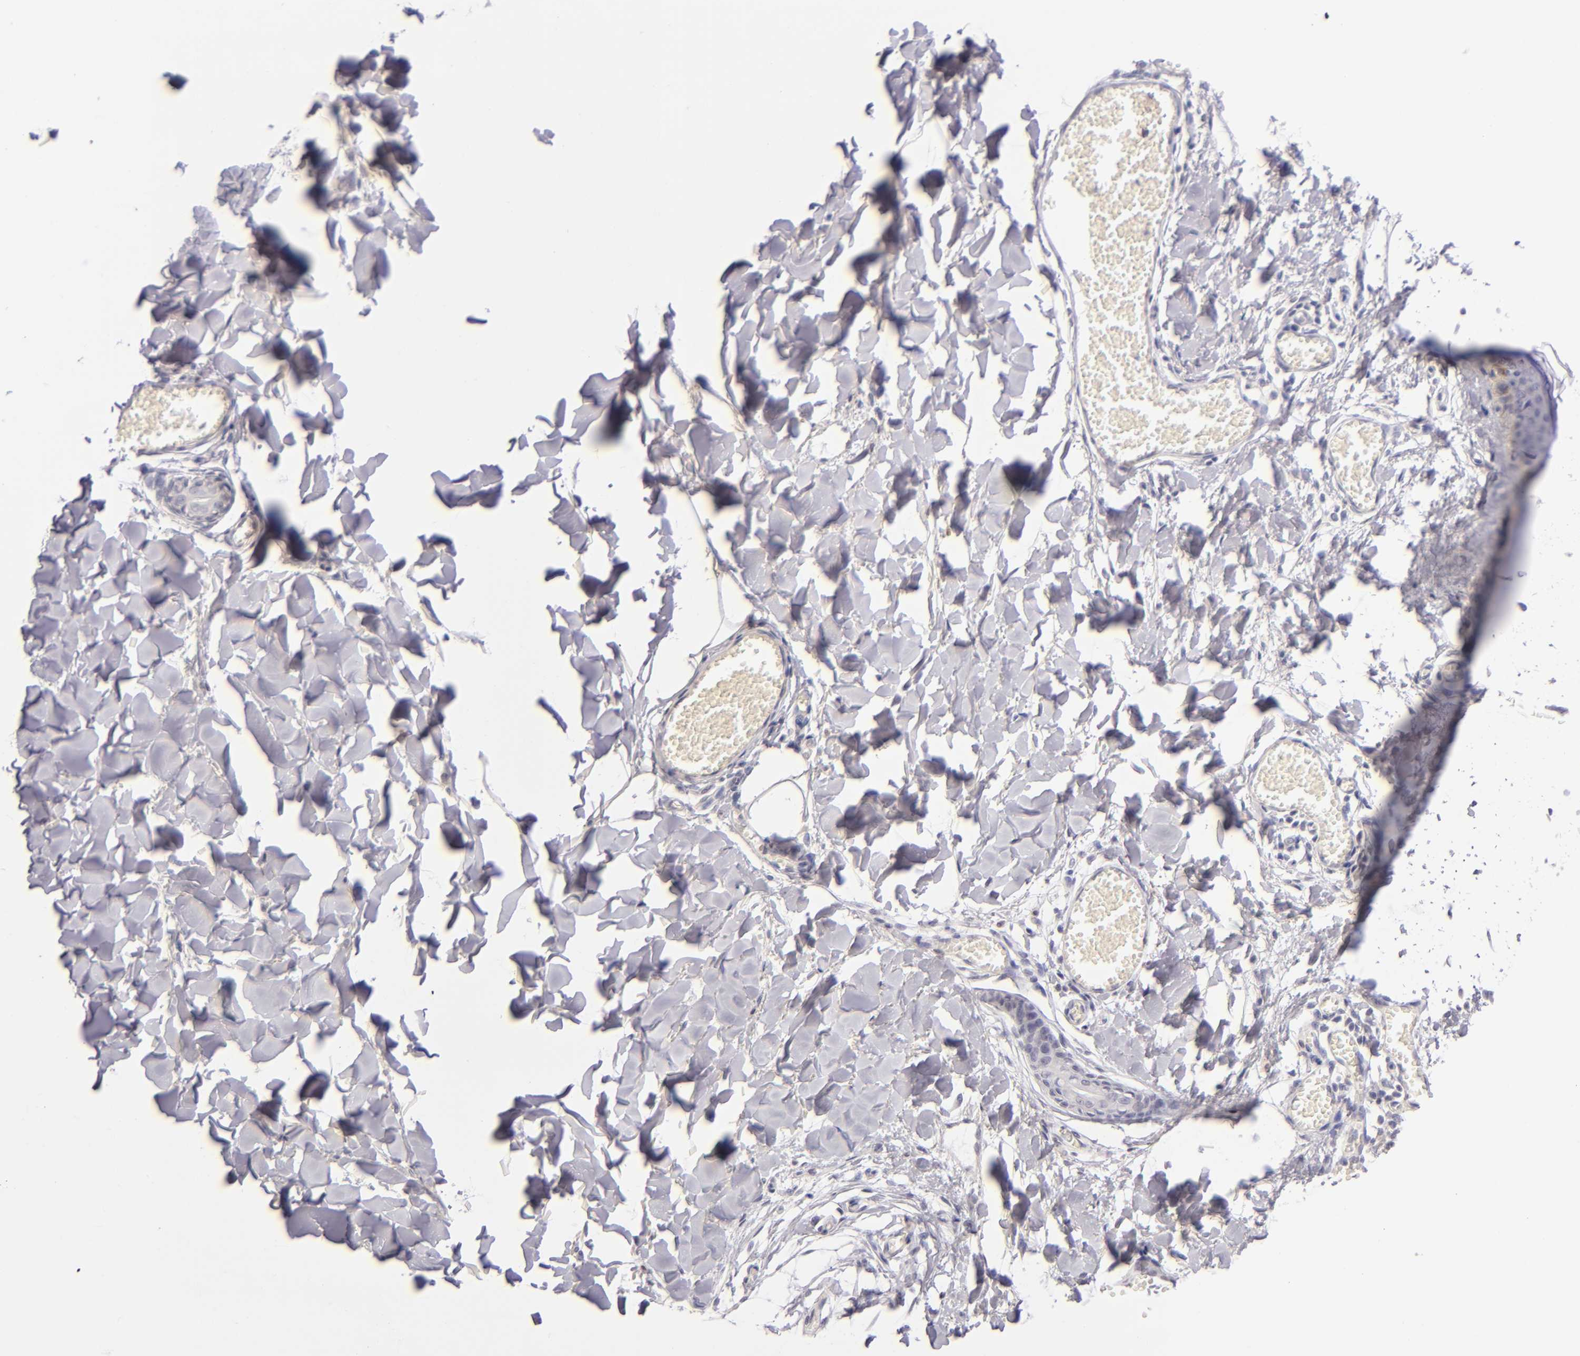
{"staining": {"intensity": "negative", "quantity": "none", "location": "none"}, "tissue": "skin", "cell_type": "Fibroblasts", "image_type": "normal", "snomed": [{"axis": "morphology", "description": "Normal tissue, NOS"}, {"axis": "morphology", "description": "Sarcoma, NOS"}, {"axis": "topography", "description": "Skin"}, {"axis": "topography", "description": "Soft tissue"}], "caption": "IHC photomicrograph of normal human skin stained for a protein (brown), which exhibits no expression in fibroblasts.", "gene": "CD40", "patient": {"sex": "female", "age": 51}}